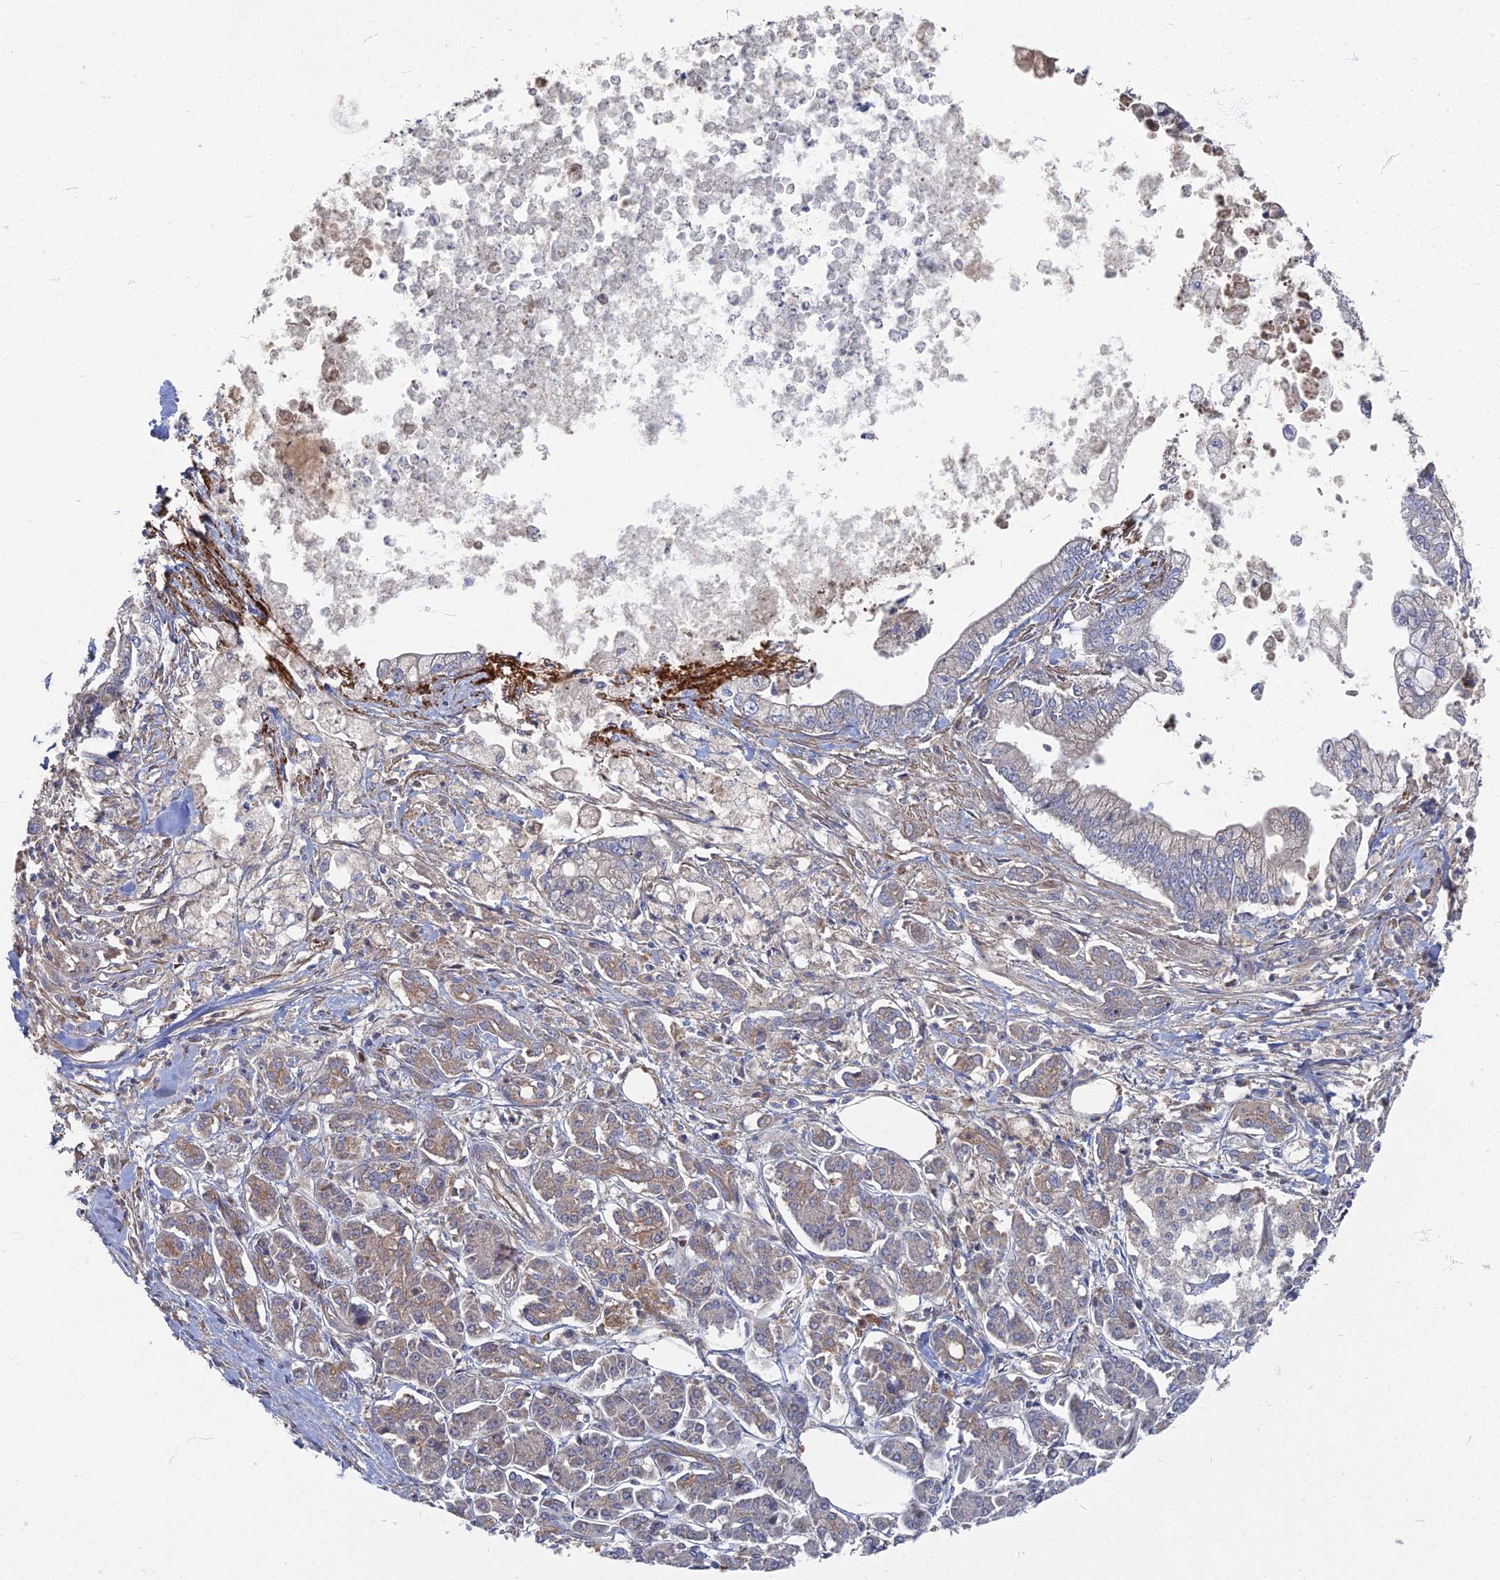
{"staining": {"intensity": "weak", "quantity": "25%-75%", "location": "cytoplasmic/membranous"}, "tissue": "pancreatic cancer", "cell_type": "Tumor cells", "image_type": "cancer", "snomed": [{"axis": "morphology", "description": "Adenocarcinoma, NOS"}, {"axis": "topography", "description": "Pancreas"}], "caption": "Immunohistochemistry (IHC) image of human adenocarcinoma (pancreatic) stained for a protein (brown), which shows low levels of weak cytoplasmic/membranous expression in approximately 25%-75% of tumor cells.", "gene": "PPCDC", "patient": {"sex": "male", "age": 69}}